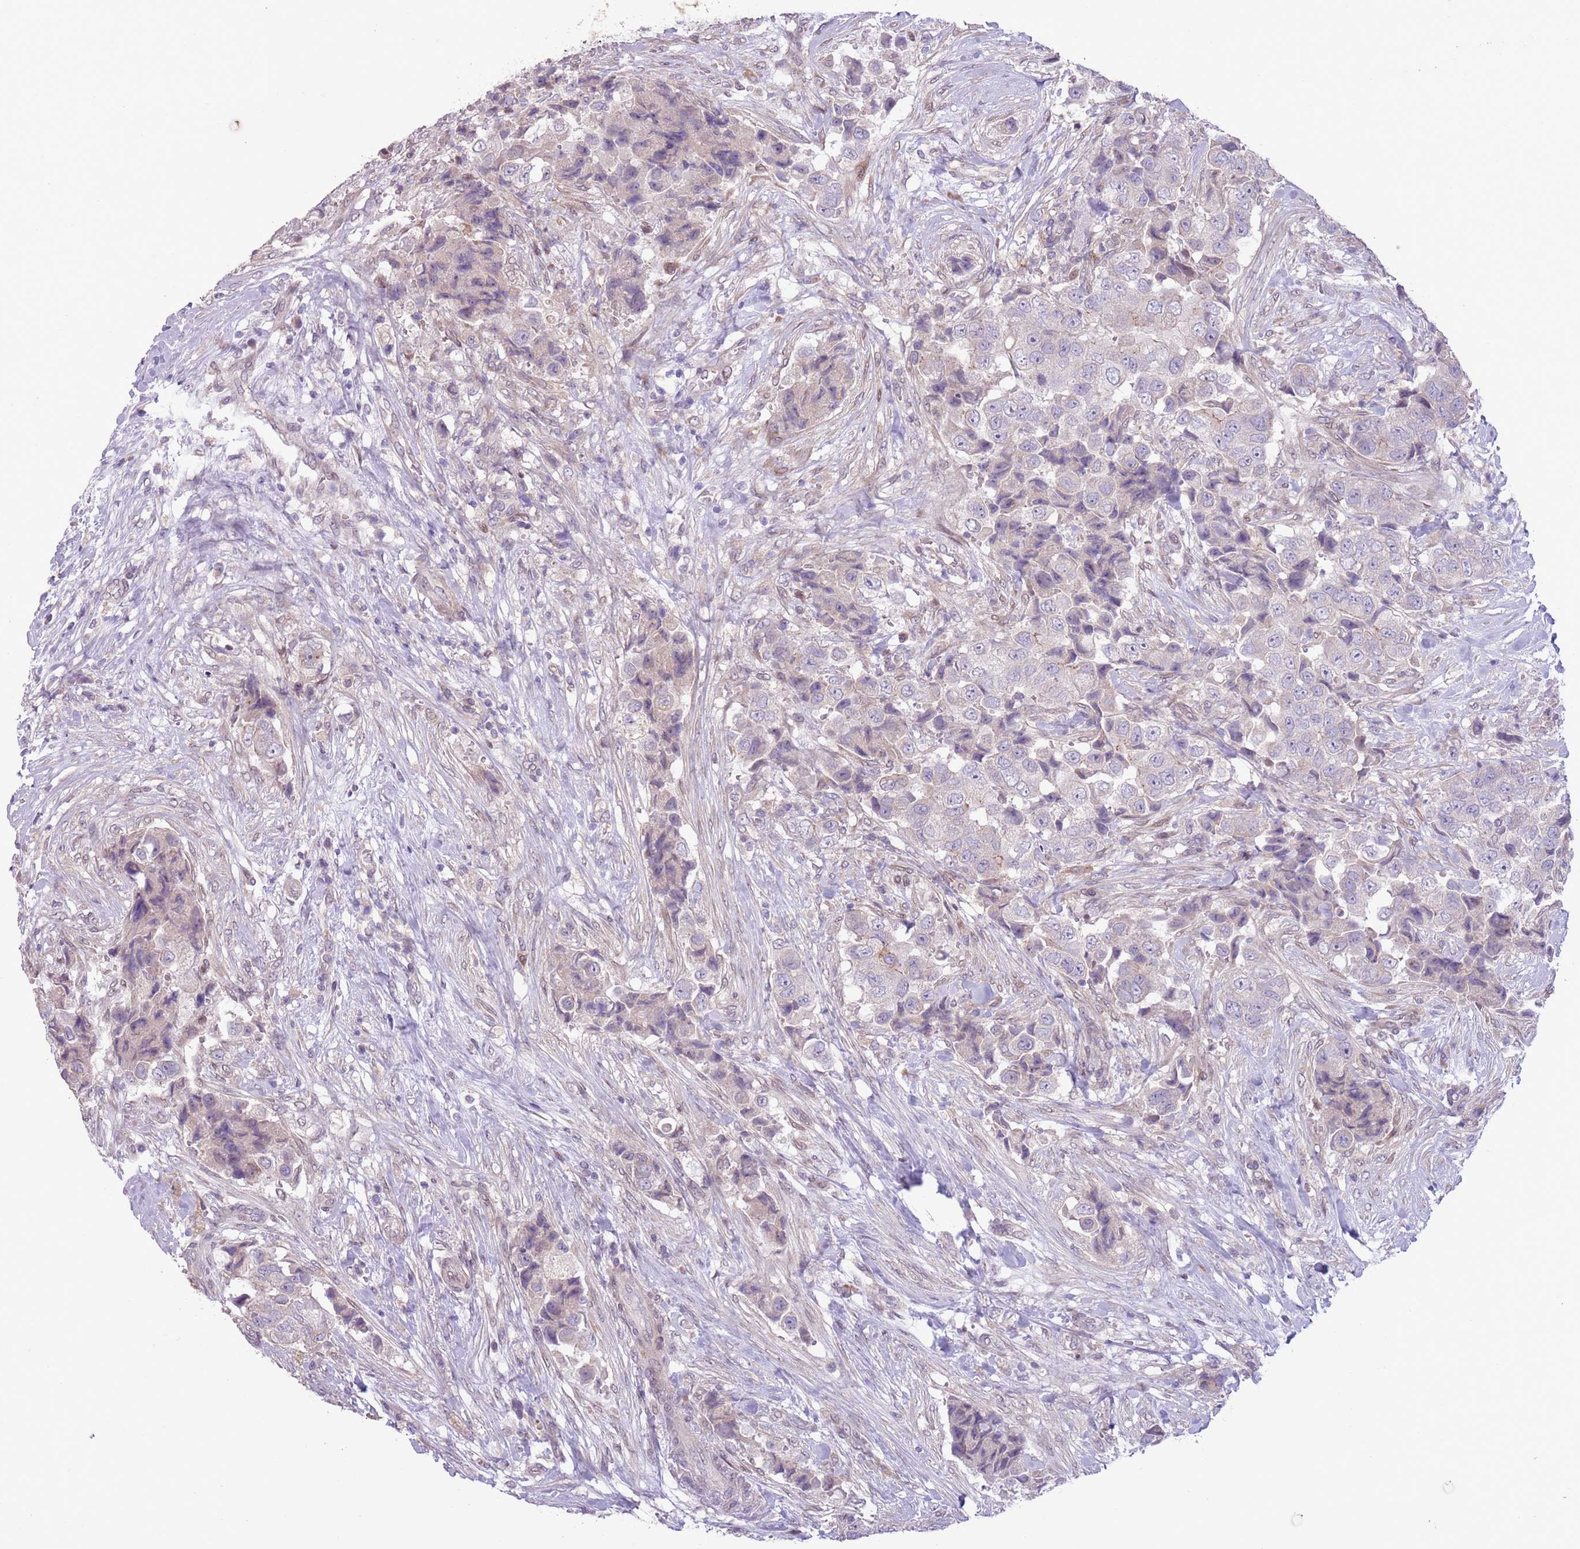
{"staining": {"intensity": "negative", "quantity": "none", "location": "none"}, "tissue": "breast cancer", "cell_type": "Tumor cells", "image_type": "cancer", "snomed": [{"axis": "morphology", "description": "Normal tissue, NOS"}, {"axis": "morphology", "description": "Duct carcinoma"}, {"axis": "topography", "description": "Breast"}], "caption": "This is a histopathology image of immunohistochemistry (IHC) staining of breast cancer, which shows no staining in tumor cells. Nuclei are stained in blue.", "gene": "CCND2", "patient": {"sex": "female", "age": 62}}